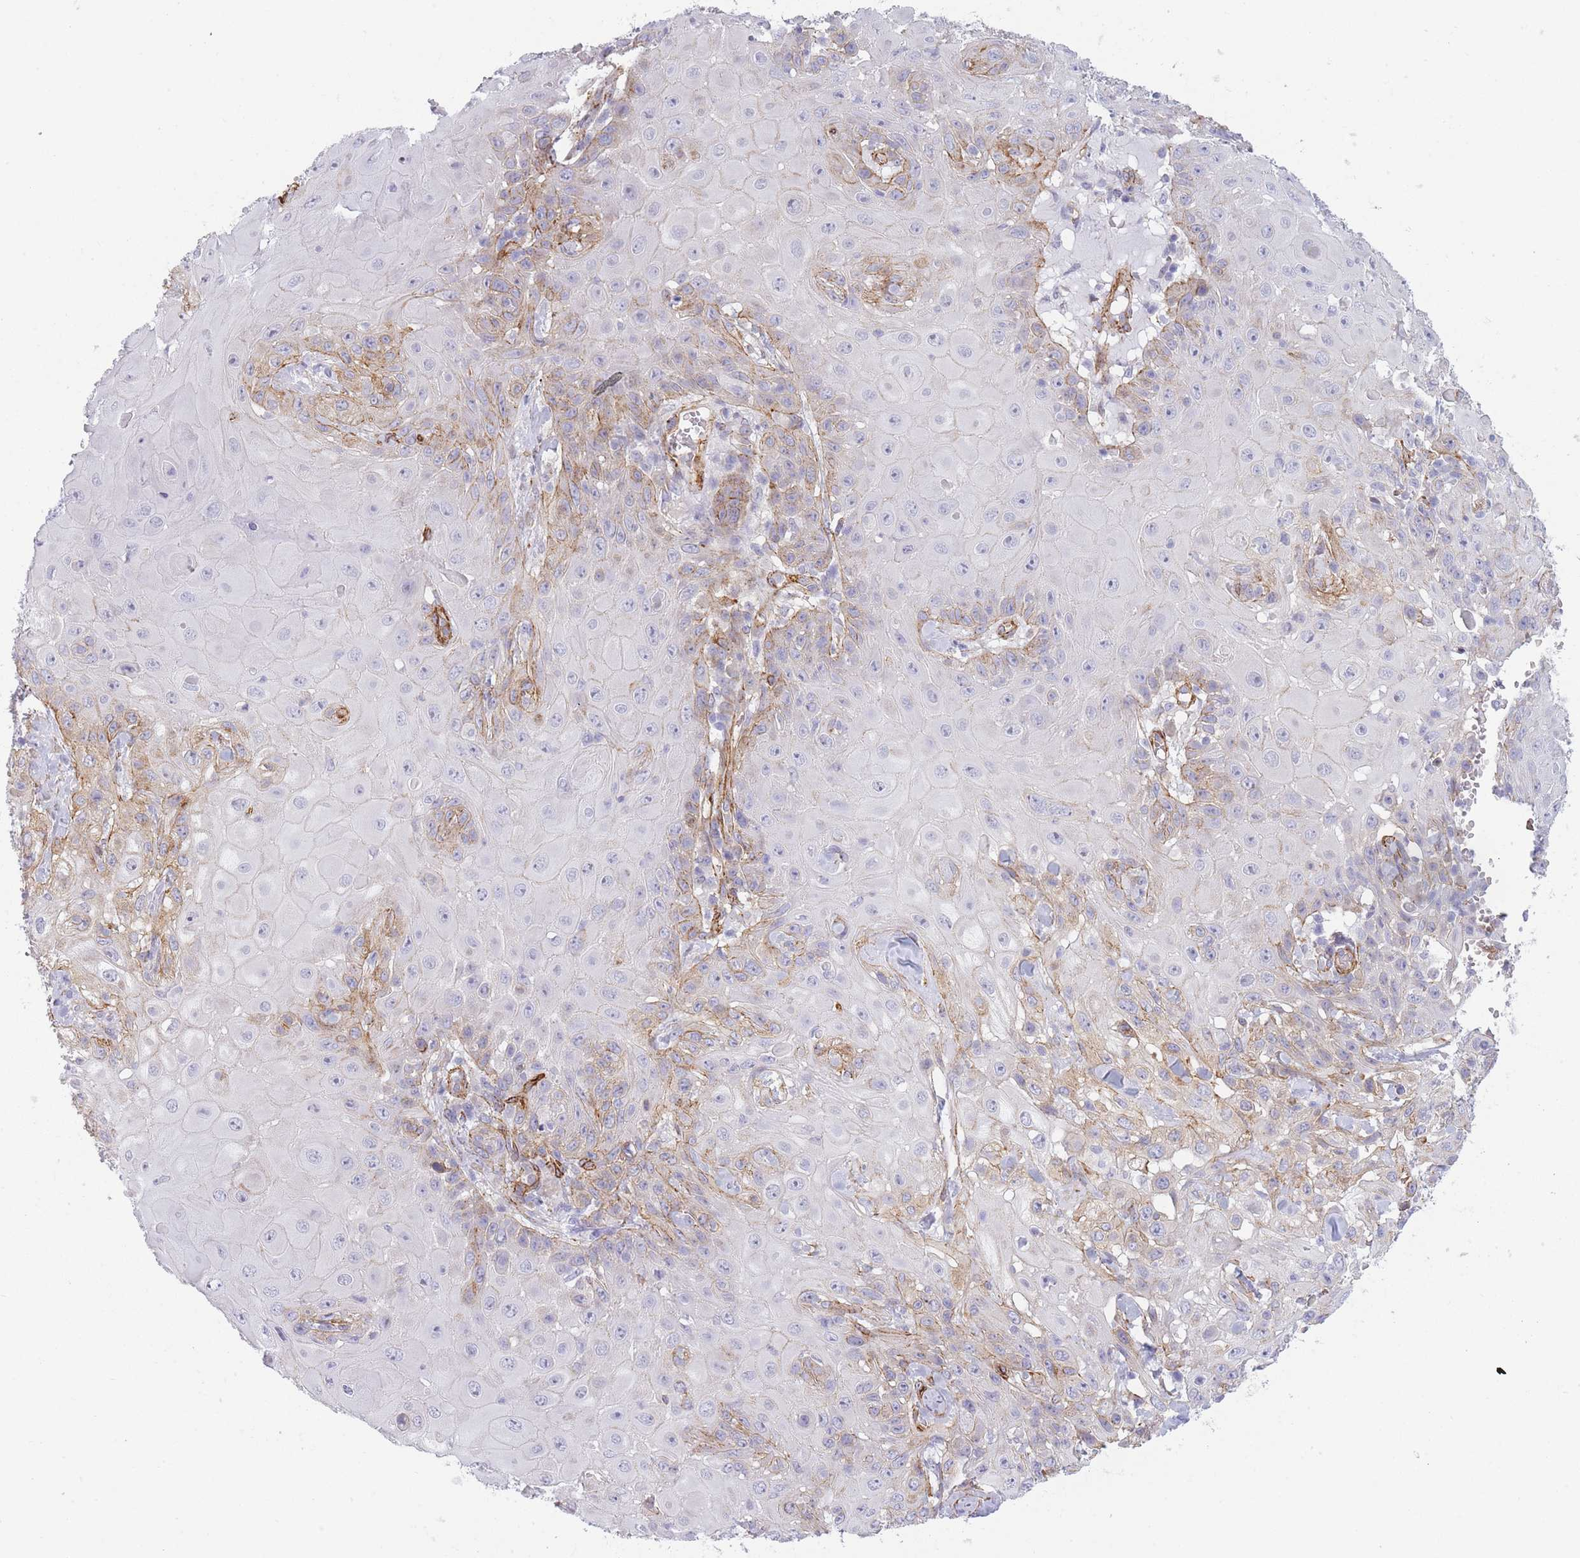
{"staining": {"intensity": "moderate", "quantity": "<25%", "location": "cytoplasmic/membranous"}, "tissue": "skin cancer", "cell_type": "Tumor cells", "image_type": "cancer", "snomed": [{"axis": "morphology", "description": "Normal tissue, NOS"}, {"axis": "morphology", "description": "Squamous cell carcinoma, NOS"}, {"axis": "topography", "description": "Skin"}, {"axis": "topography", "description": "Cartilage tissue"}], "caption": "This micrograph reveals skin cancer stained with immunohistochemistry (IHC) to label a protein in brown. The cytoplasmic/membranous of tumor cells show moderate positivity for the protein. Nuclei are counter-stained blue.", "gene": "OR6B3", "patient": {"sex": "female", "age": 79}}